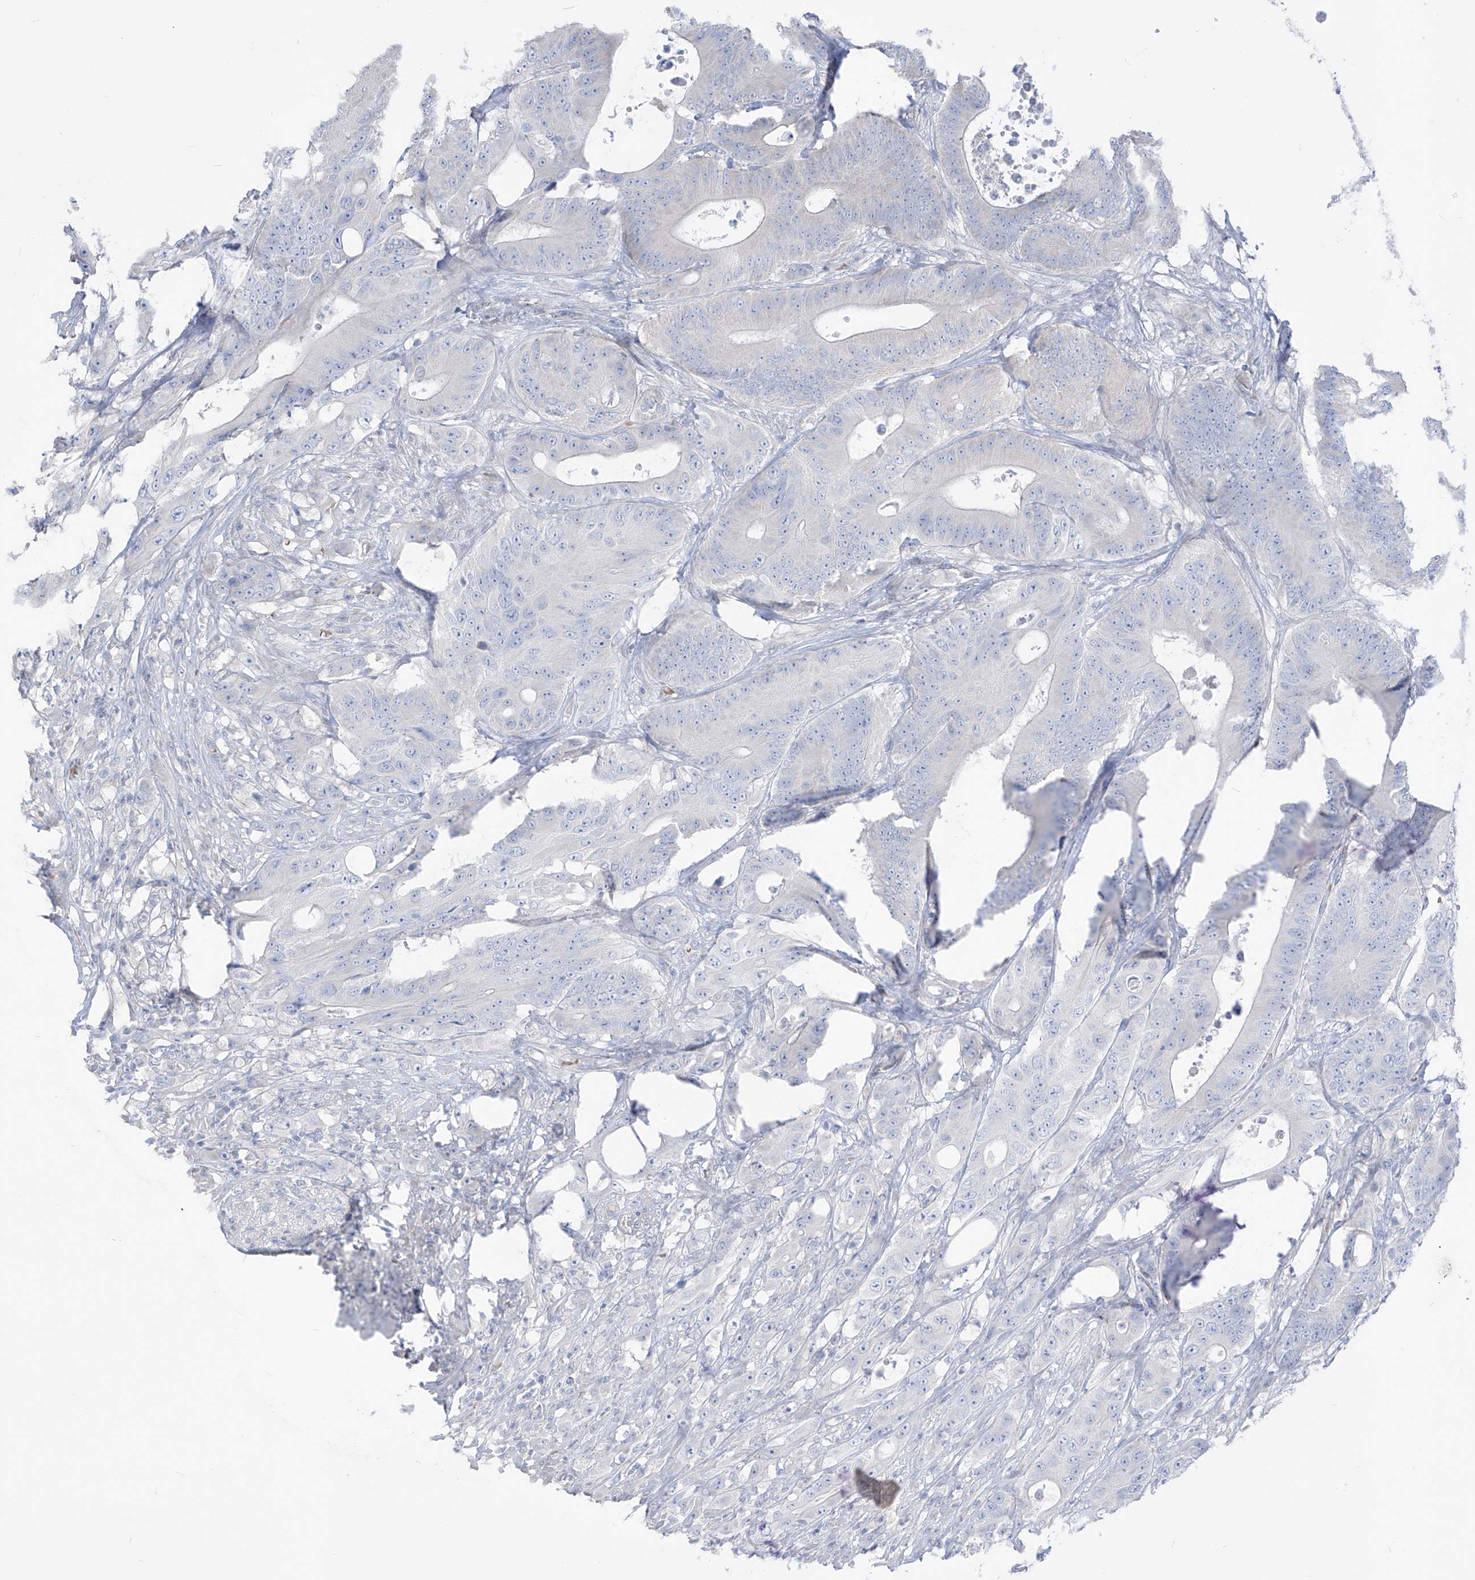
{"staining": {"intensity": "negative", "quantity": "none", "location": "none"}, "tissue": "colorectal cancer", "cell_type": "Tumor cells", "image_type": "cancer", "snomed": [{"axis": "morphology", "description": "Adenocarcinoma, NOS"}, {"axis": "topography", "description": "Colon"}], "caption": "Immunohistochemical staining of adenocarcinoma (colorectal) exhibits no significant staining in tumor cells.", "gene": "ASPRV1", "patient": {"sex": "male", "age": 83}}